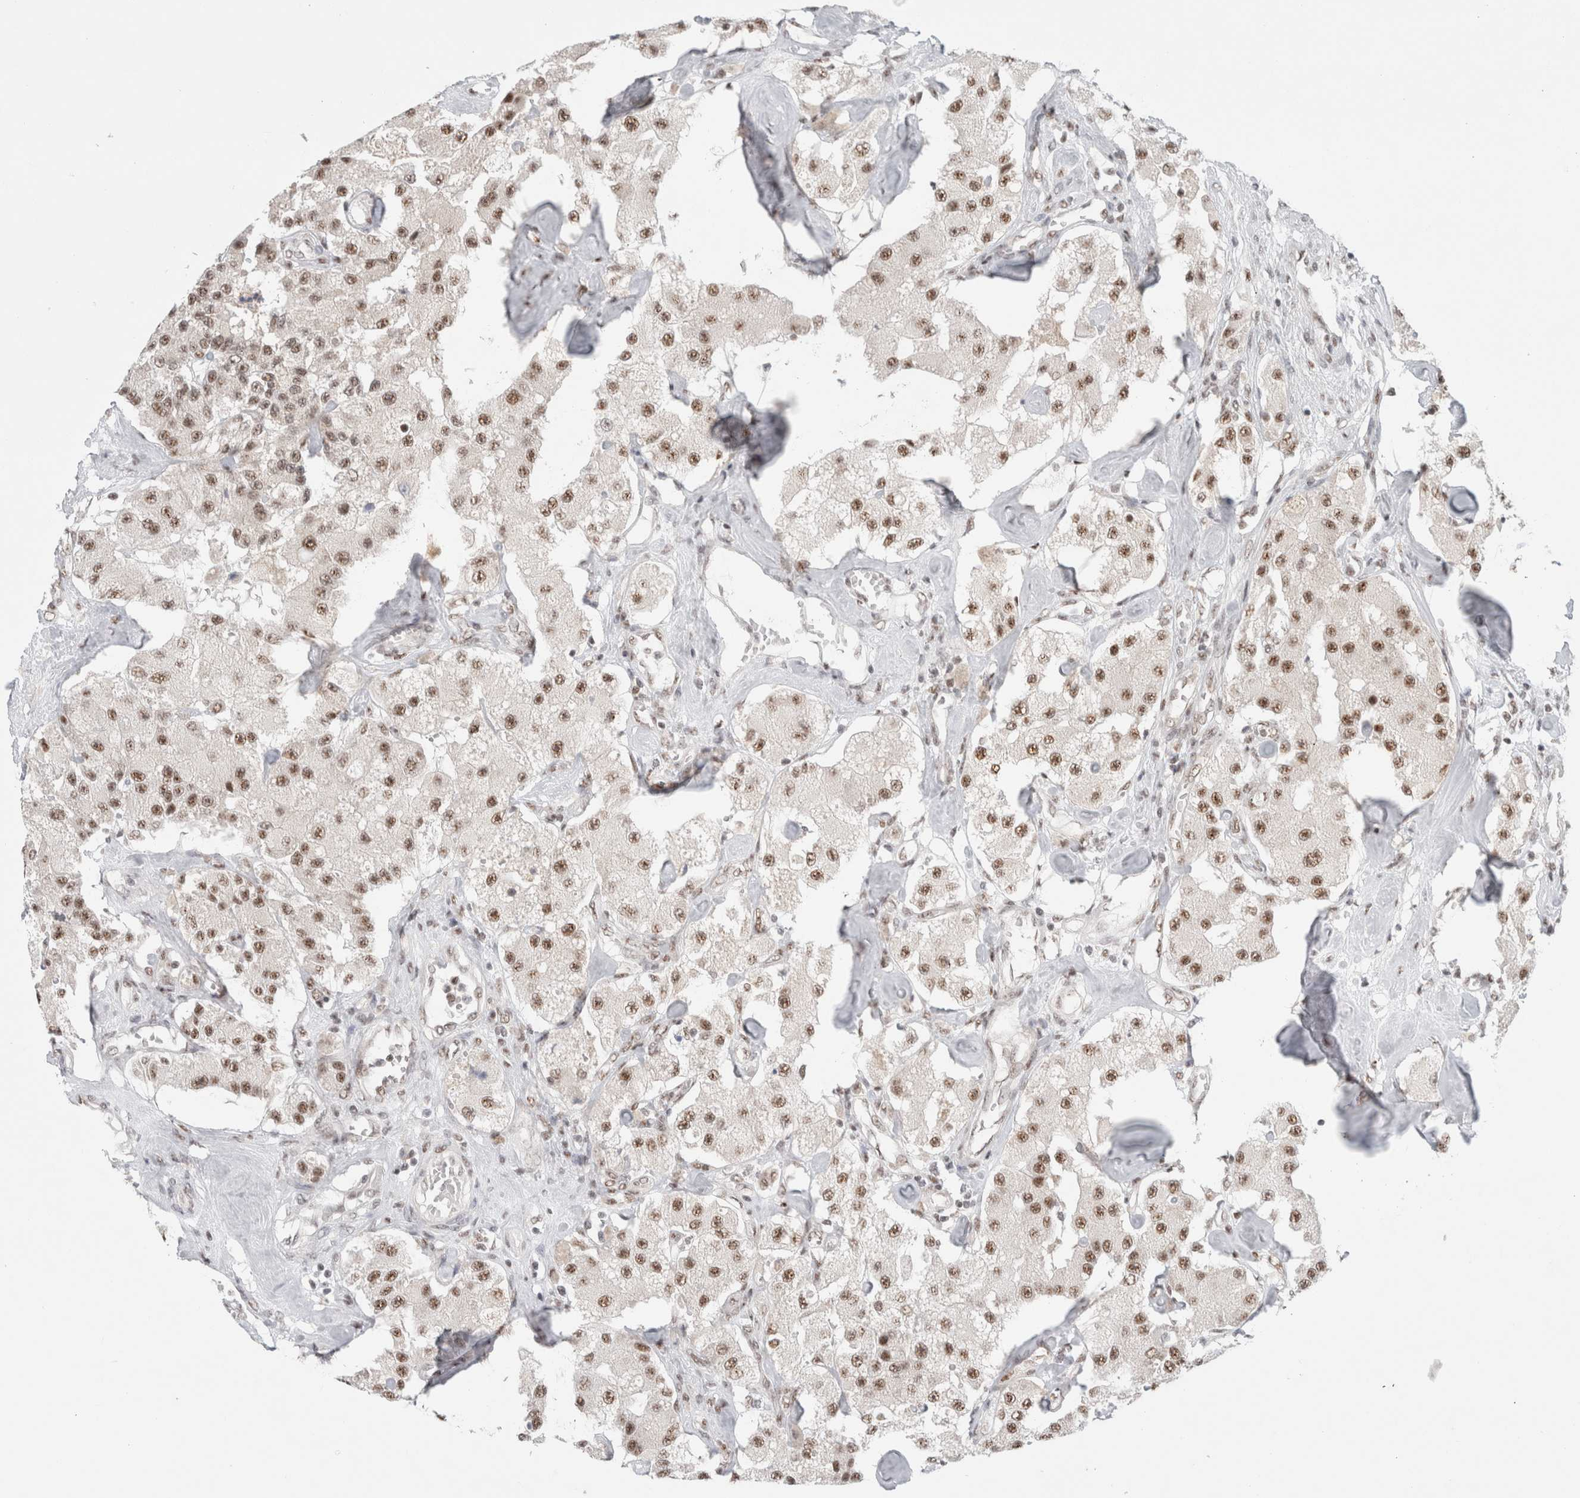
{"staining": {"intensity": "moderate", "quantity": ">75%", "location": "nuclear"}, "tissue": "carcinoid", "cell_type": "Tumor cells", "image_type": "cancer", "snomed": [{"axis": "morphology", "description": "Carcinoid, malignant, NOS"}, {"axis": "topography", "description": "Pancreas"}], "caption": "The immunohistochemical stain shows moderate nuclear staining in tumor cells of carcinoid (malignant) tissue.", "gene": "TRMT12", "patient": {"sex": "male", "age": 41}}